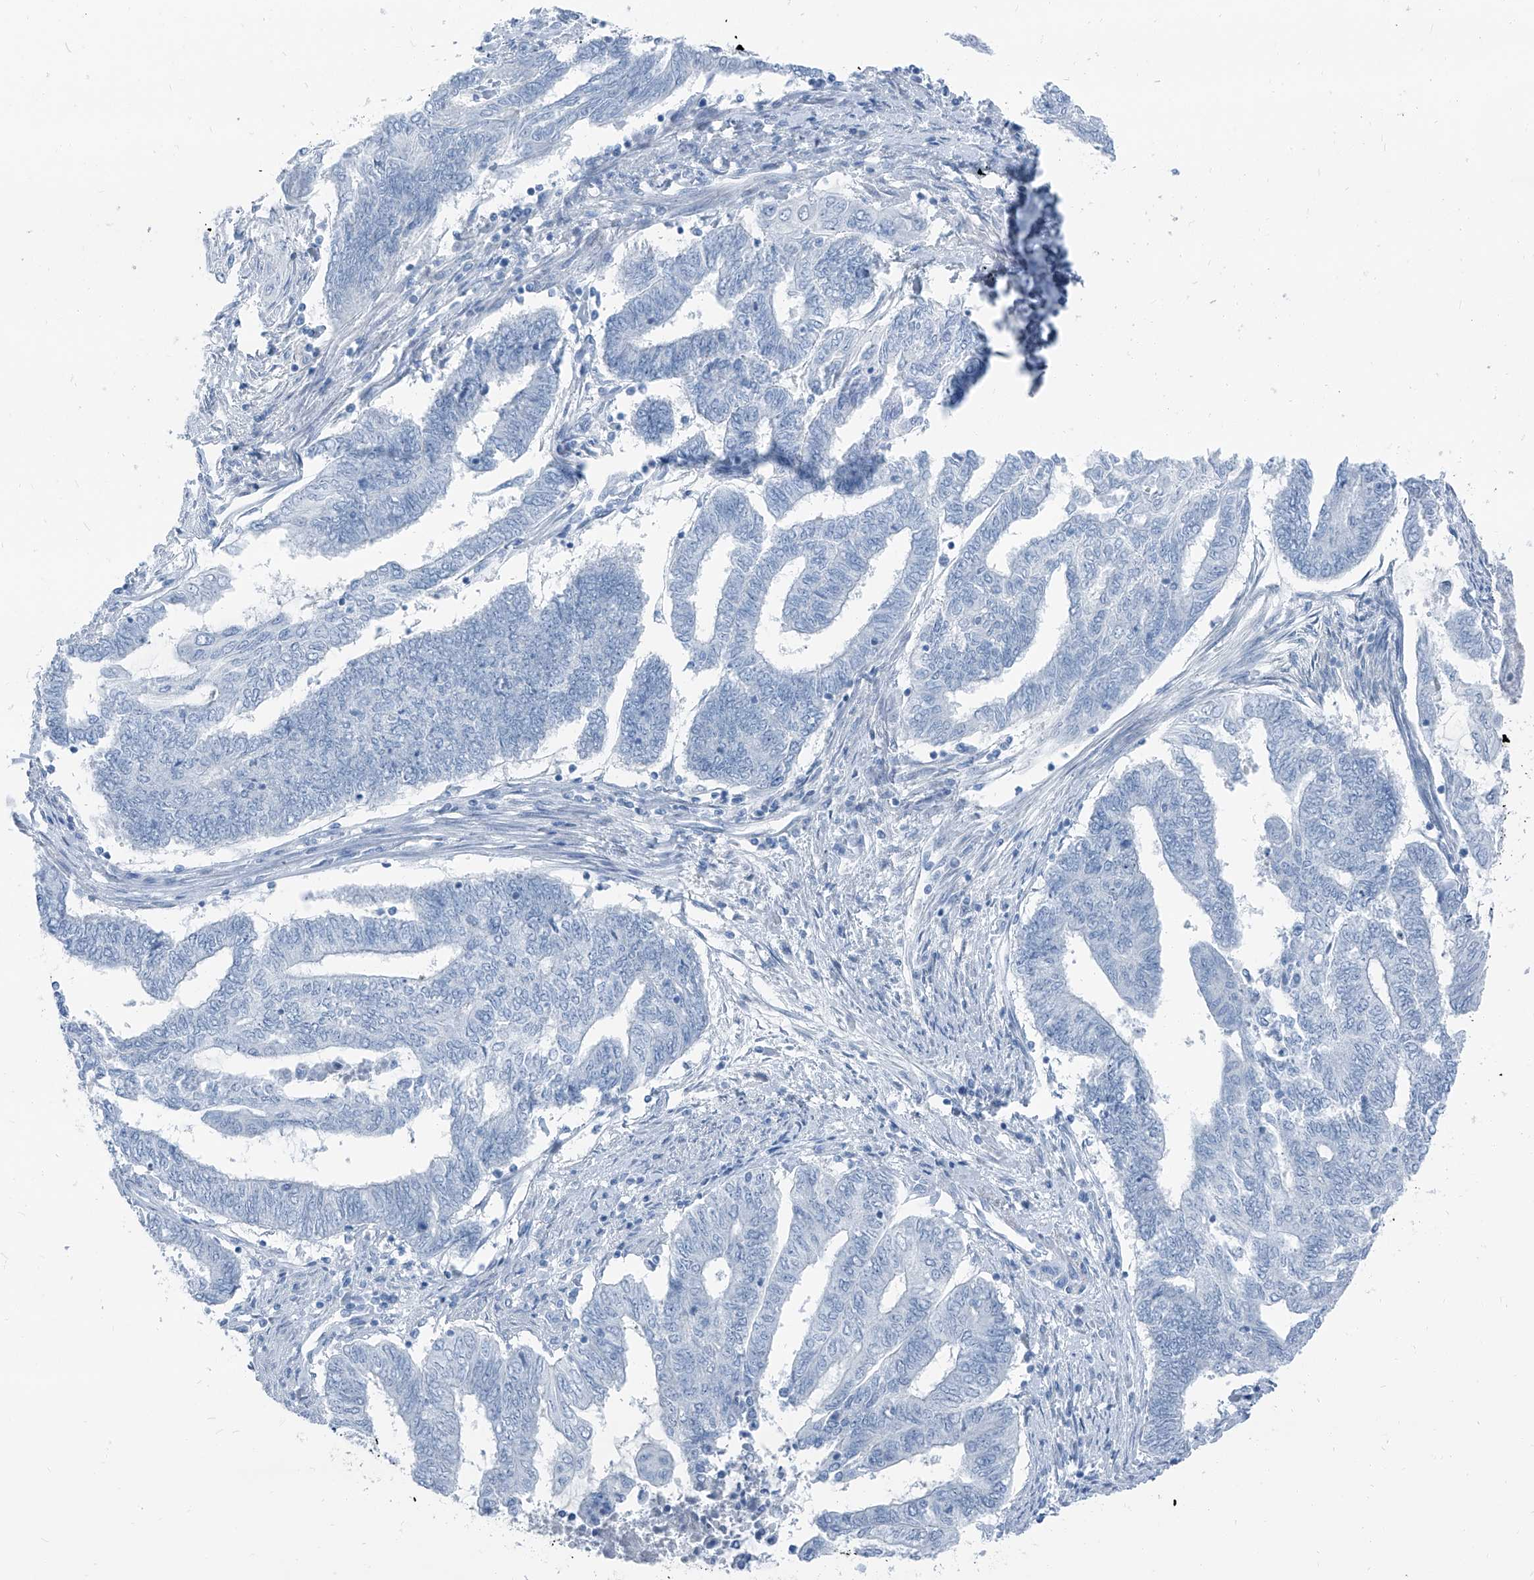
{"staining": {"intensity": "negative", "quantity": "none", "location": "none"}, "tissue": "endometrial cancer", "cell_type": "Tumor cells", "image_type": "cancer", "snomed": [{"axis": "morphology", "description": "Adenocarcinoma, NOS"}, {"axis": "topography", "description": "Uterus"}, {"axis": "topography", "description": "Endometrium"}], "caption": "Tumor cells are negative for brown protein staining in endometrial cancer. (Brightfield microscopy of DAB (3,3'-diaminobenzidine) immunohistochemistry (IHC) at high magnification).", "gene": "RGN", "patient": {"sex": "female", "age": 70}}